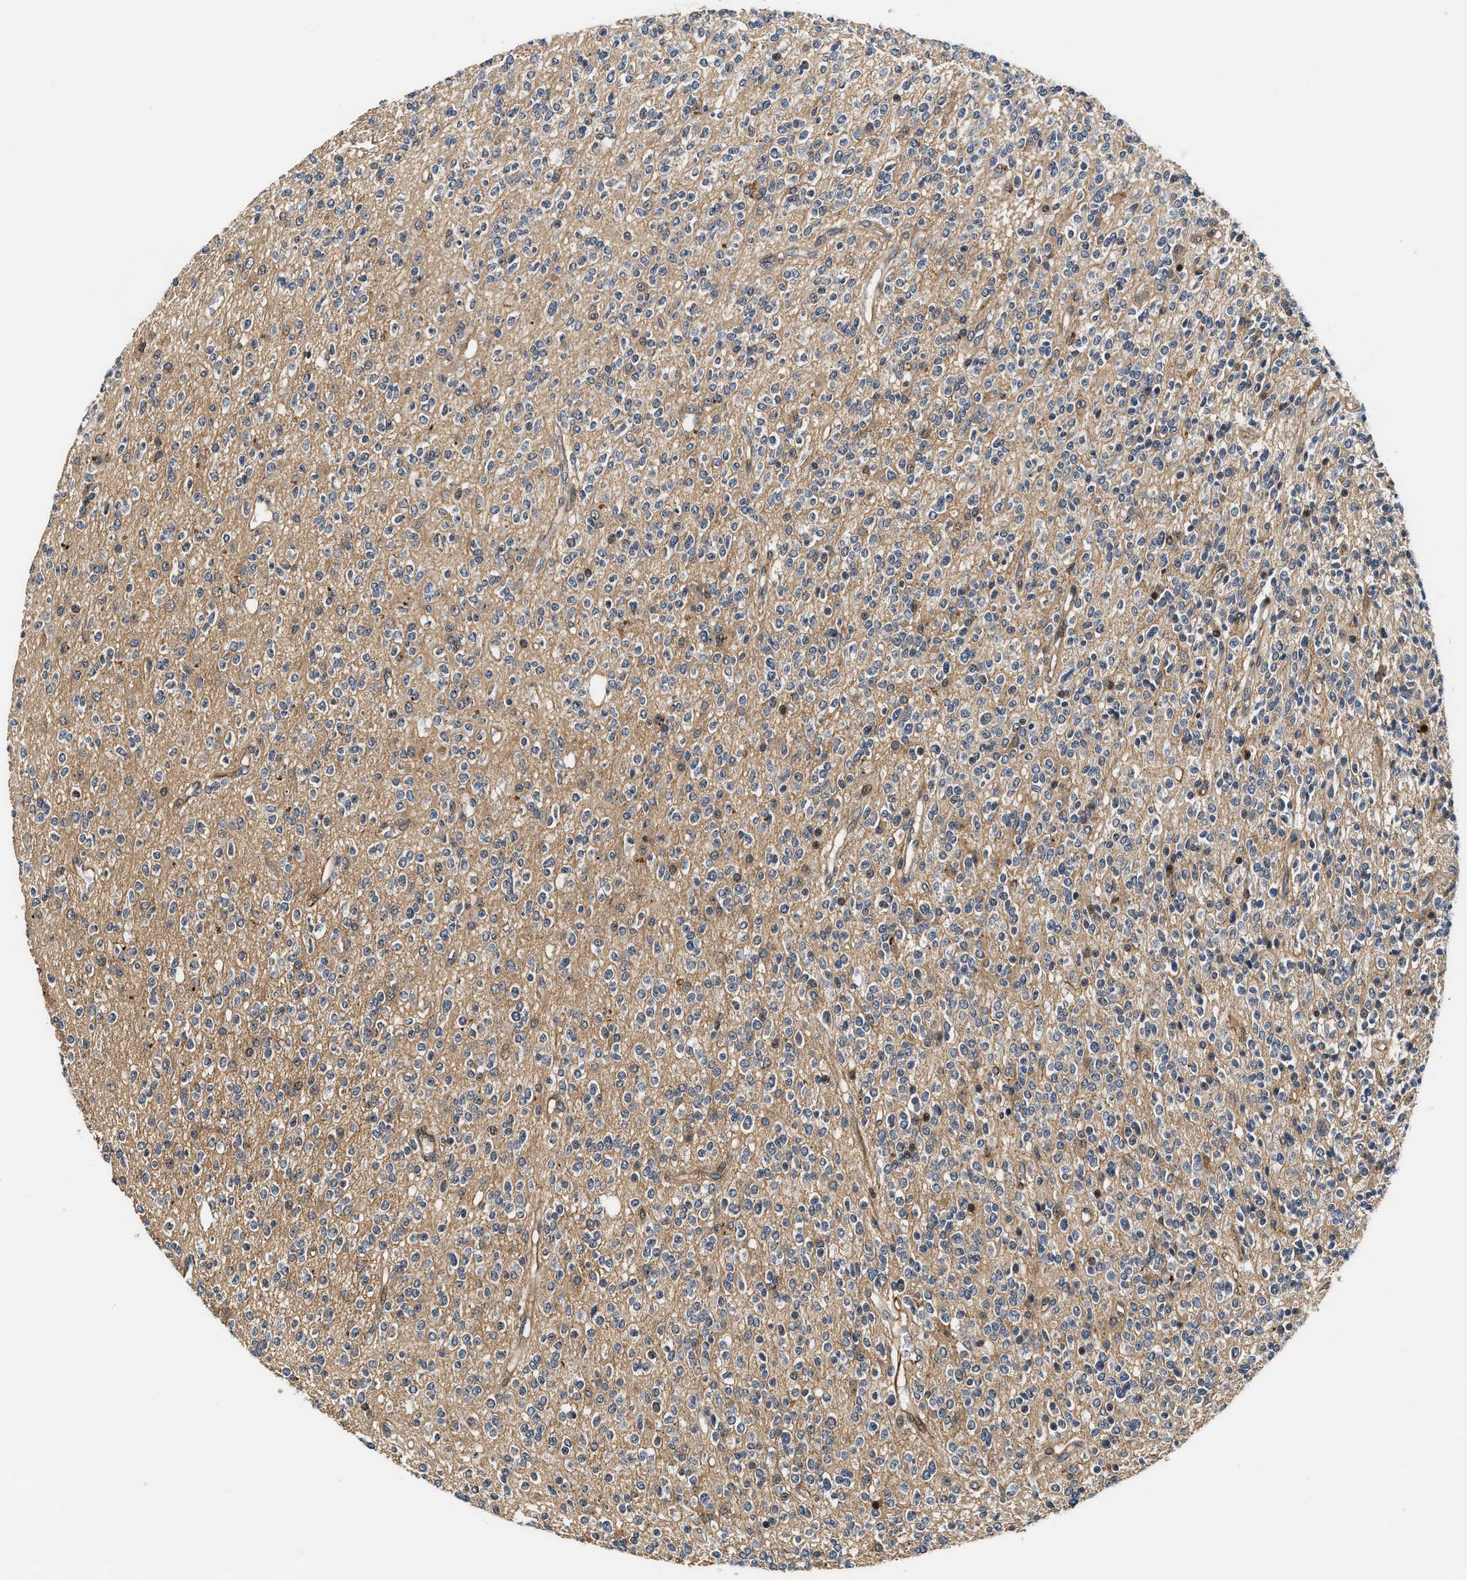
{"staining": {"intensity": "weak", "quantity": "<25%", "location": "cytoplasmic/membranous"}, "tissue": "glioma", "cell_type": "Tumor cells", "image_type": "cancer", "snomed": [{"axis": "morphology", "description": "Glioma, malignant, High grade"}, {"axis": "topography", "description": "Brain"}], "caption": "This is an IHC image of glioma. There is no staining in tumor cells.", "gene": "ALDH3A2", "patient": {"sex": "male", "age": 34}}